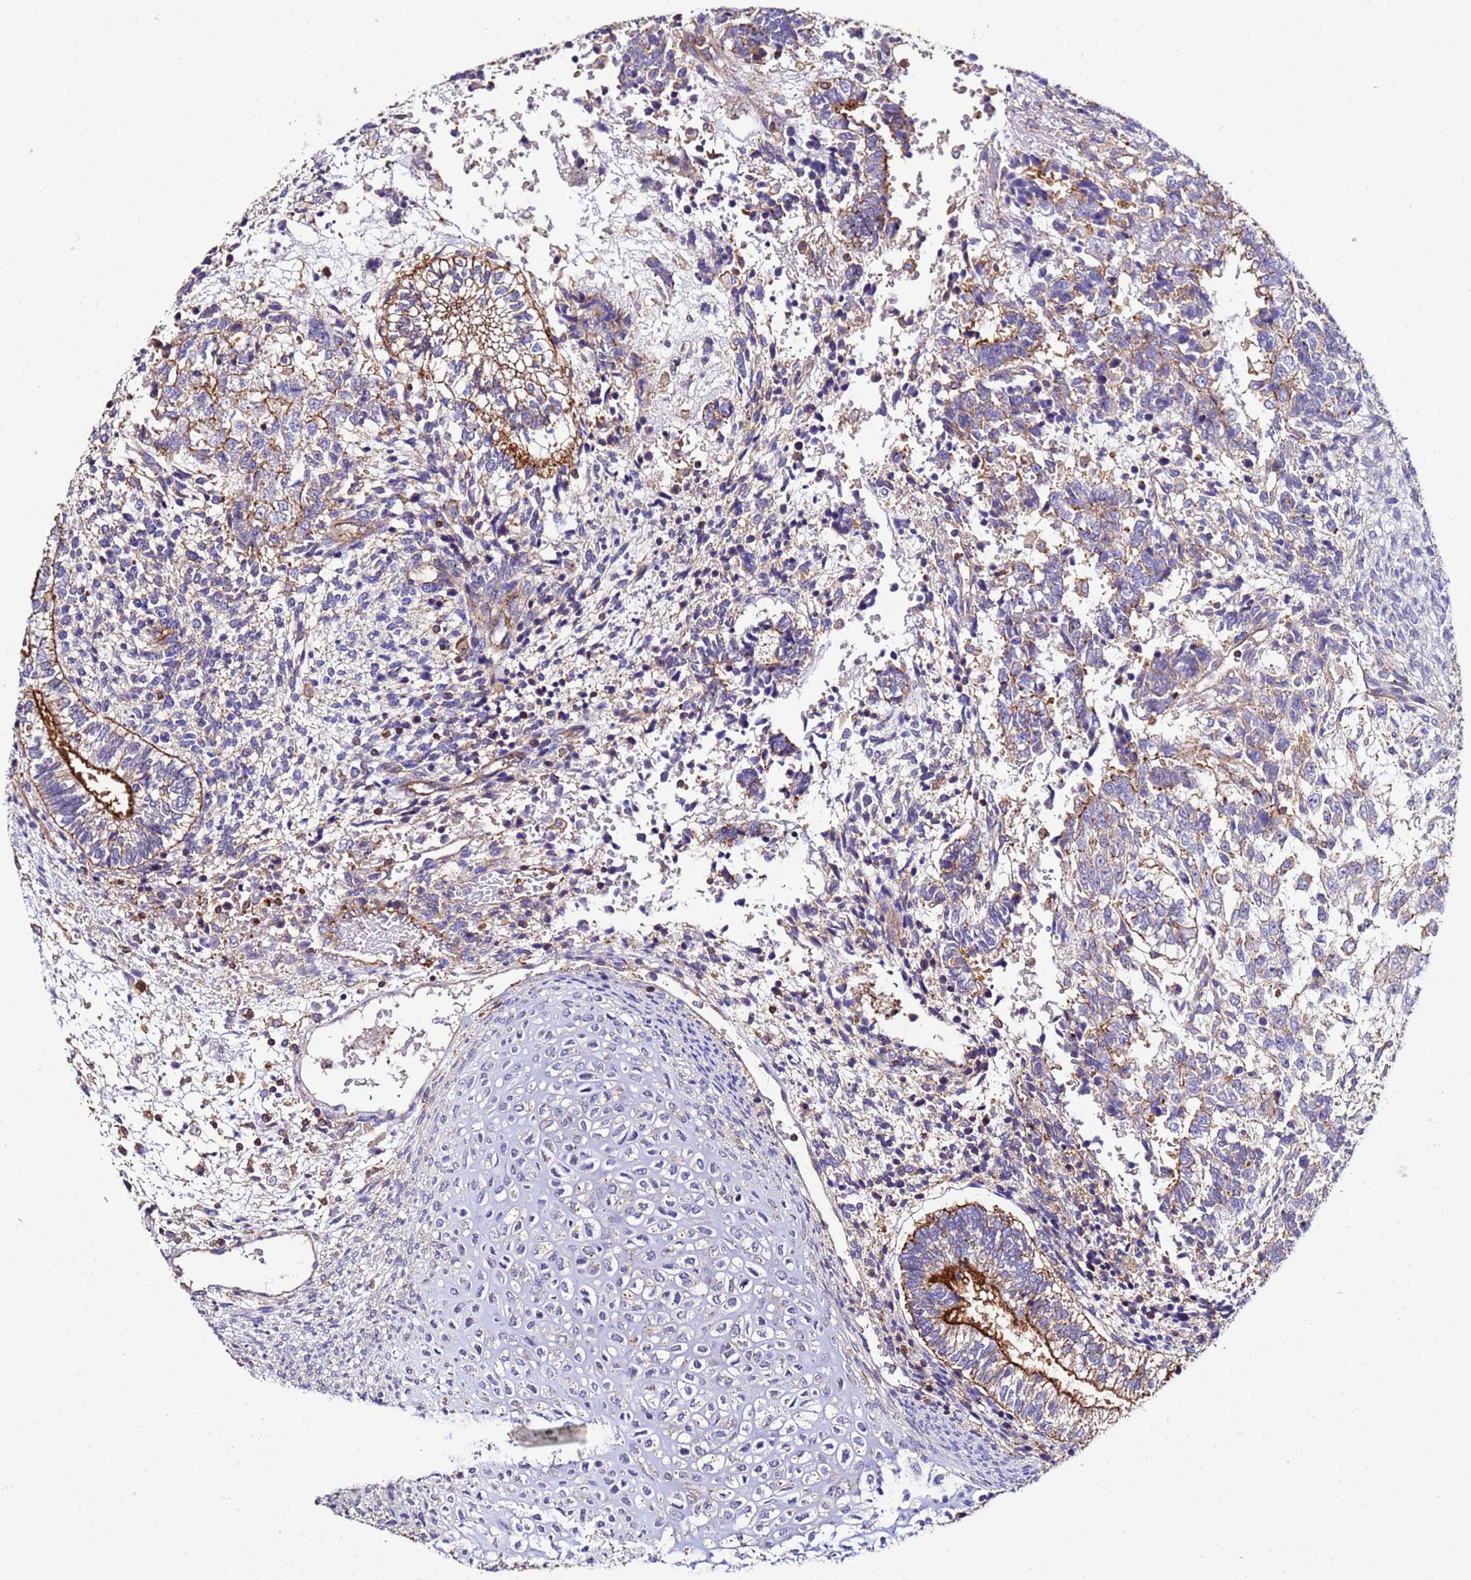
{"staining": {"intensity": "moderate", "quantity": "25%-75%", "location": "cytoplasmic/membranous"}, "tissue": "testis cancer", "cell_type": "Tumor cells", "image_type": "cancer", "snomed": [{"axis": "morphology", "description": "Carcinoma, Embryonal, NOS"}, {"axis": "topography", "description": "Testis"}], "caption": "Immunohistochemistry micrograph of neoplastic tissue: testis cancer stained using immunohistochemistry (IHC) displays medium levels of moderate protein expression localized specifically in the cytoplasmic/membranous of tumor cells, appearing as a cytoplasmic/membranous brown color.", "gene": "POTEE", "patient": {"sex": "male", "age": 23}}